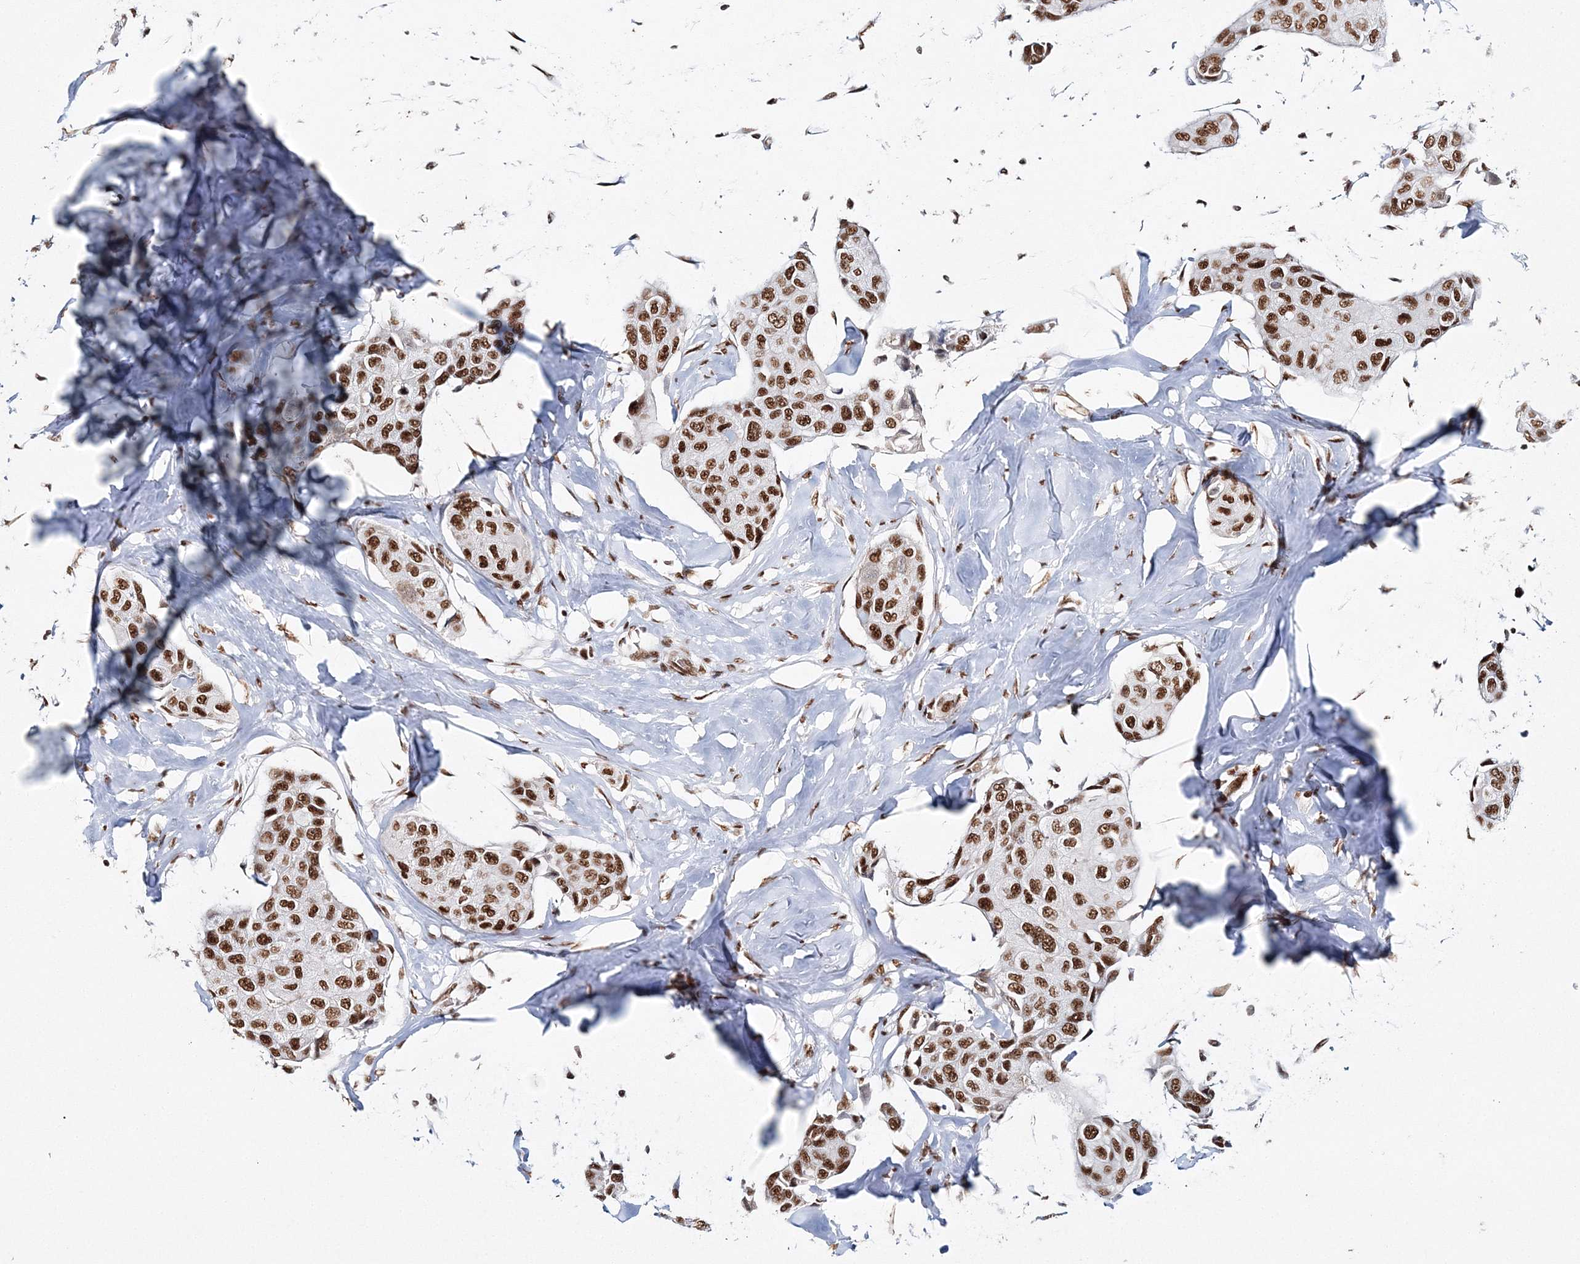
{"staining": {"intensity": "strong", "quantity": ">75%", "location": "nuclear"}, "tissue": "breast cancer", "cell_type": "Tumor cells", "image_type": "cancer", "snomed": [{"axis": "morphology", "description": "Duct carcinoma"}, {"axis": "topography", "description": "Breast"}], "caption": "Breast intraductal carcinoma stained with DAB (3,3'-diaminobenzidine) IHC demonstrates high levels of strong nuclear expression in about >75% of tumor cells.", "gene": "QRICH1", "patient": {"sex": "female", "age": 80}}